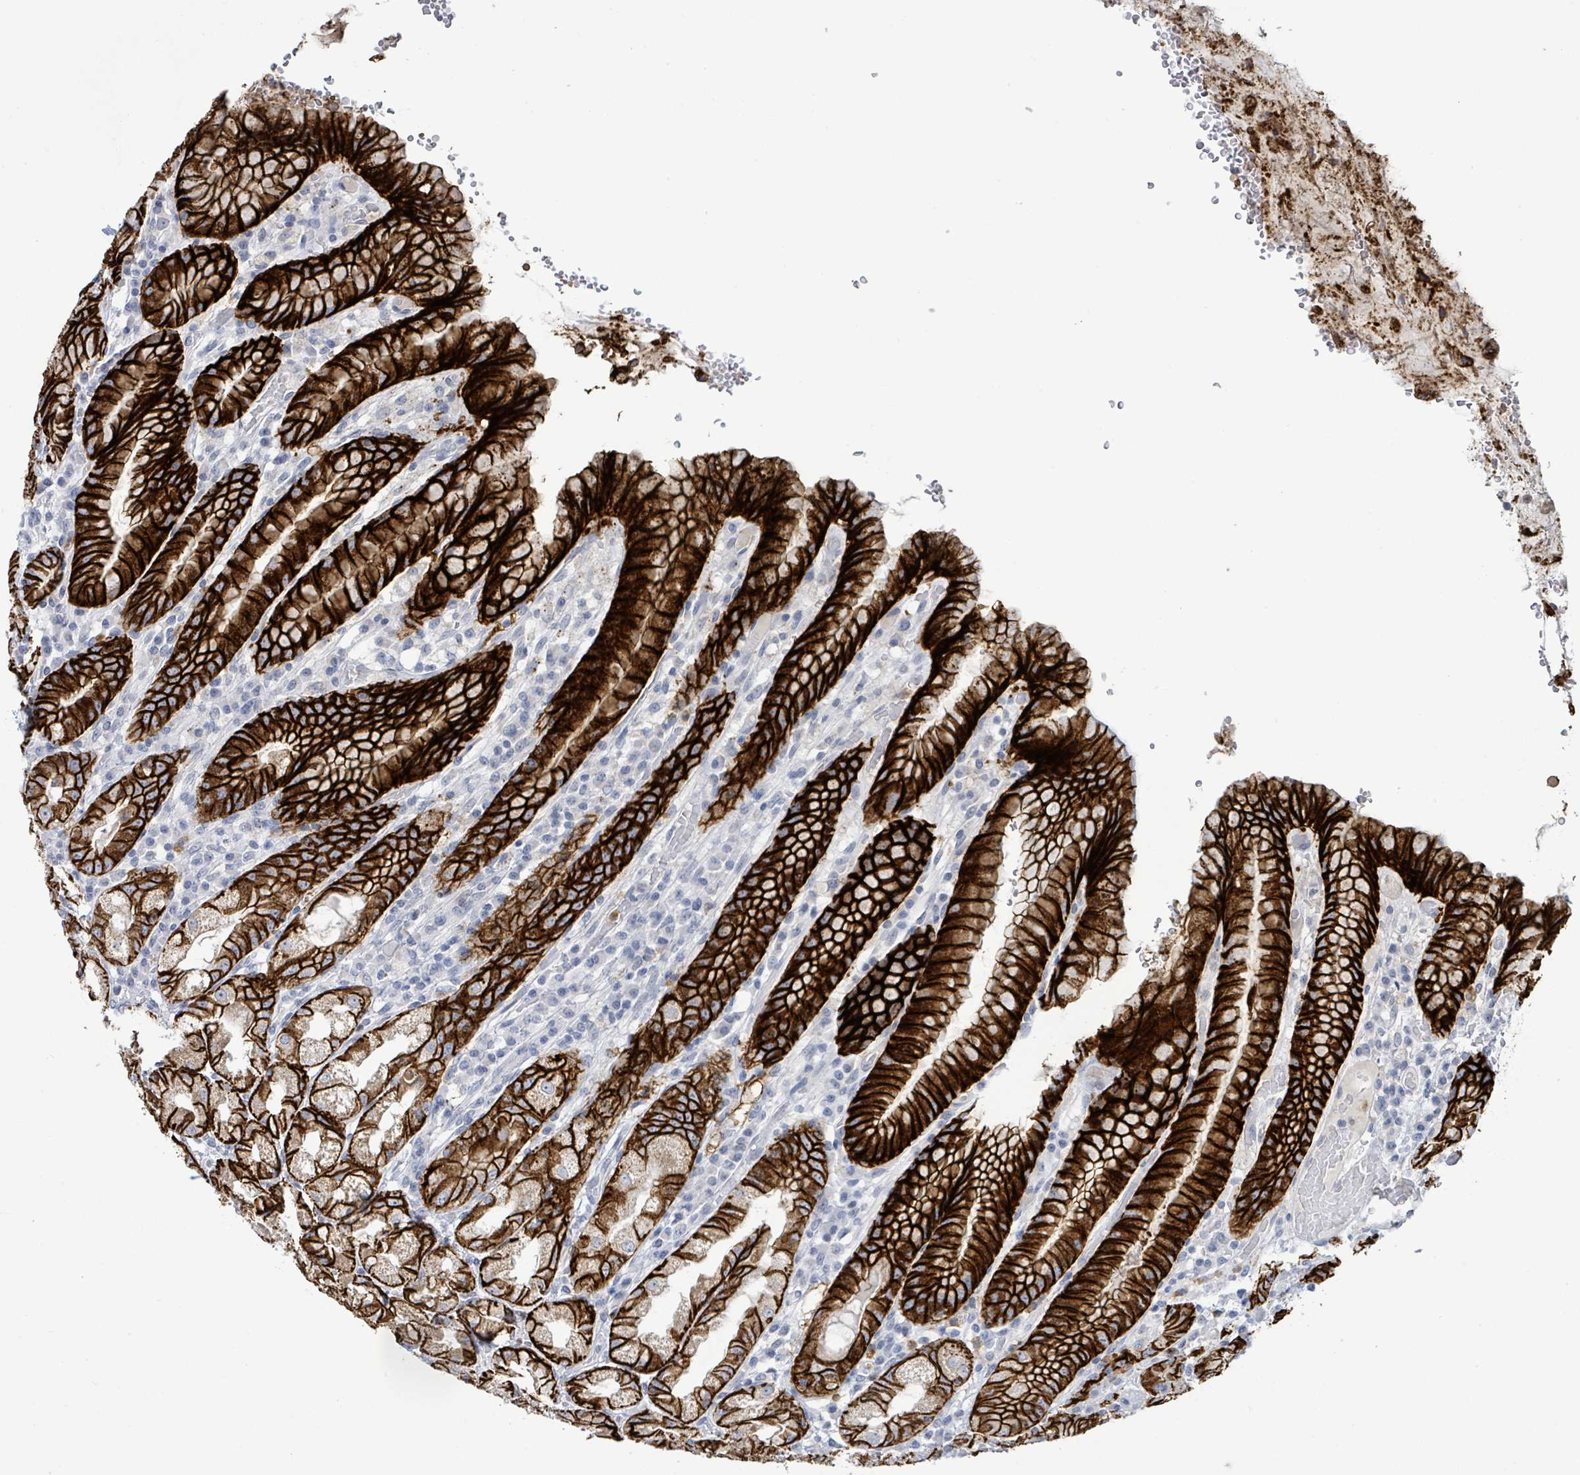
{"staining": {"intensity": "strong", "quantity": ">75%", "location": "cytoplasmic/membranous"}, "tissue": "stomach", "cell_type": "Glandular cells", "image_type": "normal", "snomed": [{"axis": "morphology", "description": "Normal tissue, NOS"}, {"axis": "topography", "description": "Stomach, upper"}], "caption": "Immunohistochemical staining of normal stomach exhibits strong cytoplasmic/membranous protein positivity in approximately >75% of glandular cells. The staining is performed using DAB brown chromogen to label protein expression. The nuclei are counter-stained blue using hematoxylin.", "gene": "LCLAT1", "patient": {"sex": "male", "age": 52}}